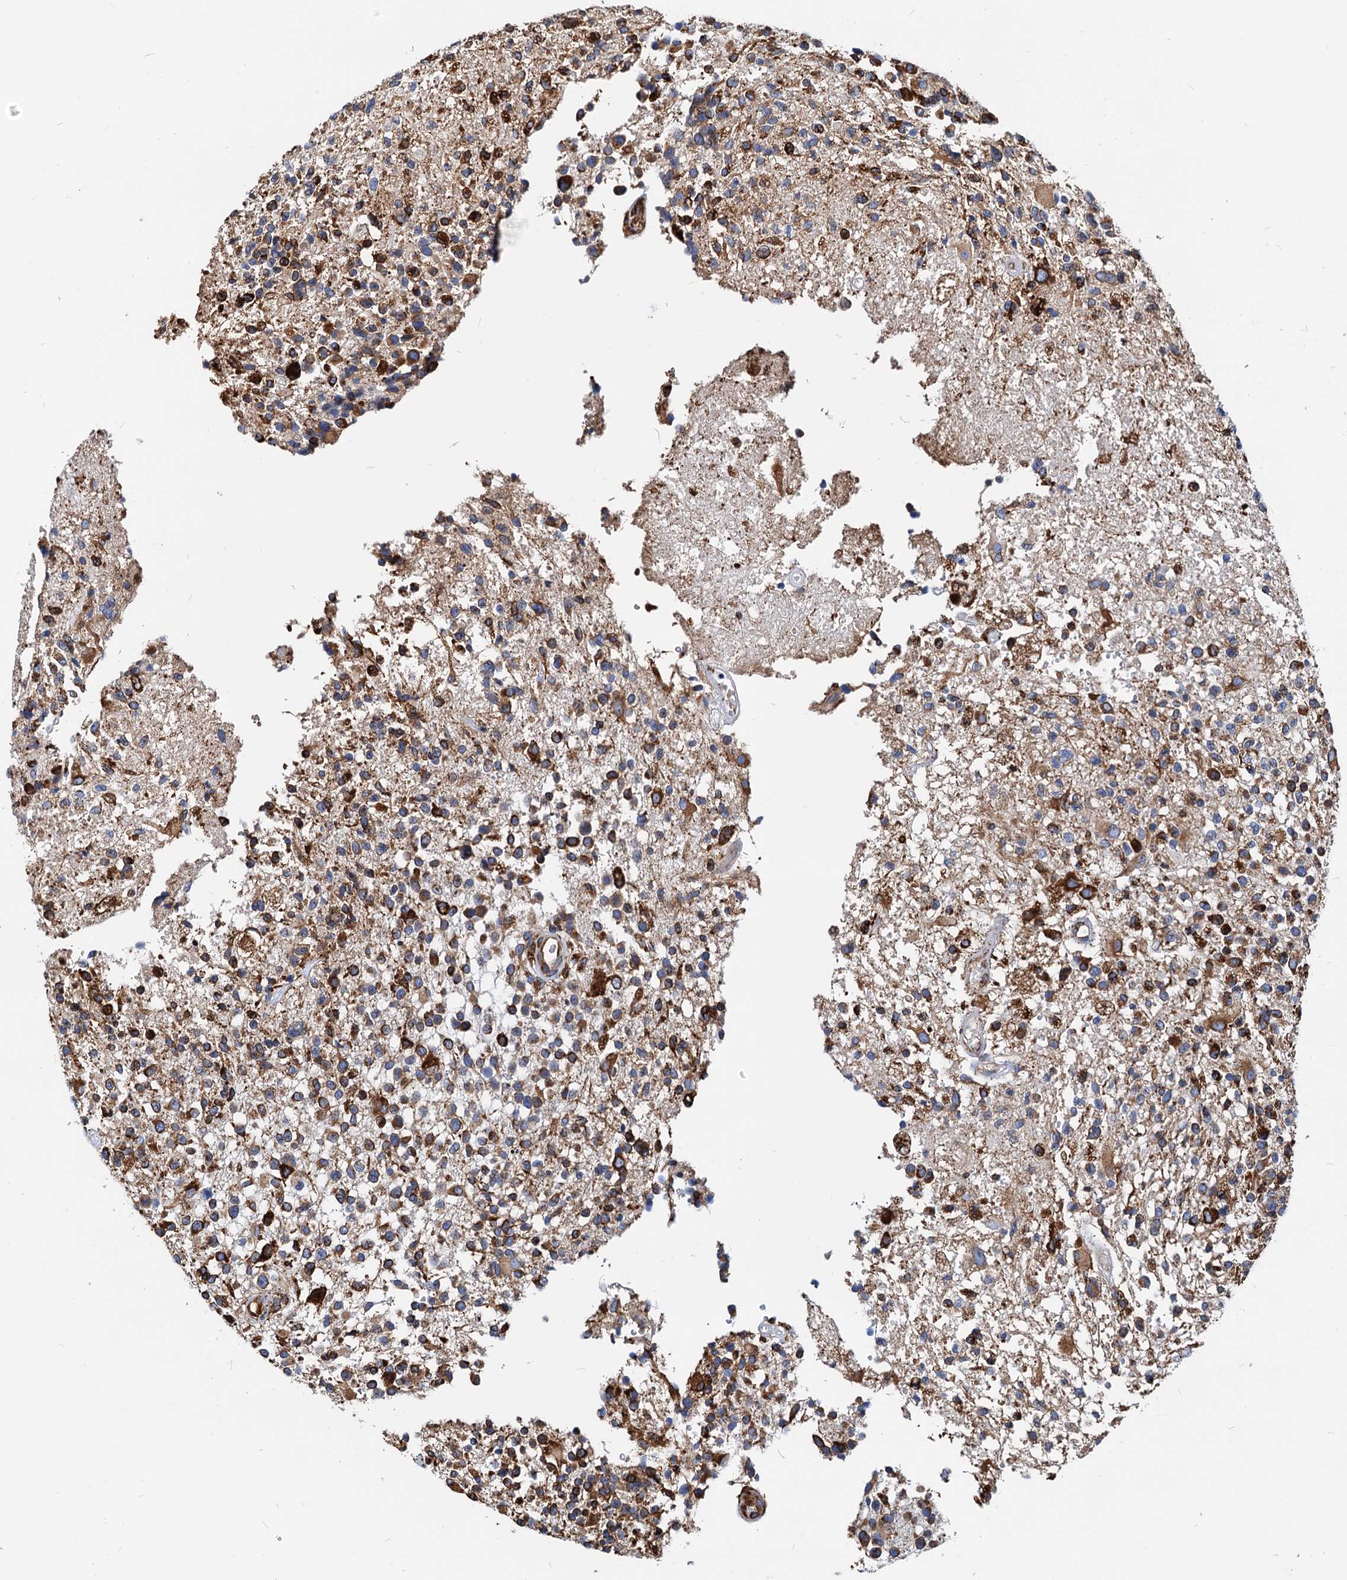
{"staining": {"intensity": "strong", "quantity": "<25%", "location": "cytoplasmic/membranous"}, "tissue": "glioma", "cell_type": "Tumor cells", "image_type": "cancer", "snomed": [{"axis": "morphology", "description": "Glioma, malignant, High grade"}, {"axis": "morphology", "description": "Glioblastoma, NOS"}, {"axis": "topography", "description": "Brain"}], "caption": "Glioma was stained to show a protein in brown. There is medium levels of strong cytoplasmic/membranous staining in approximately <25% of tumor cells.", "gene": "HSPA5", "patient": {"sex": "male", "age": 60}}